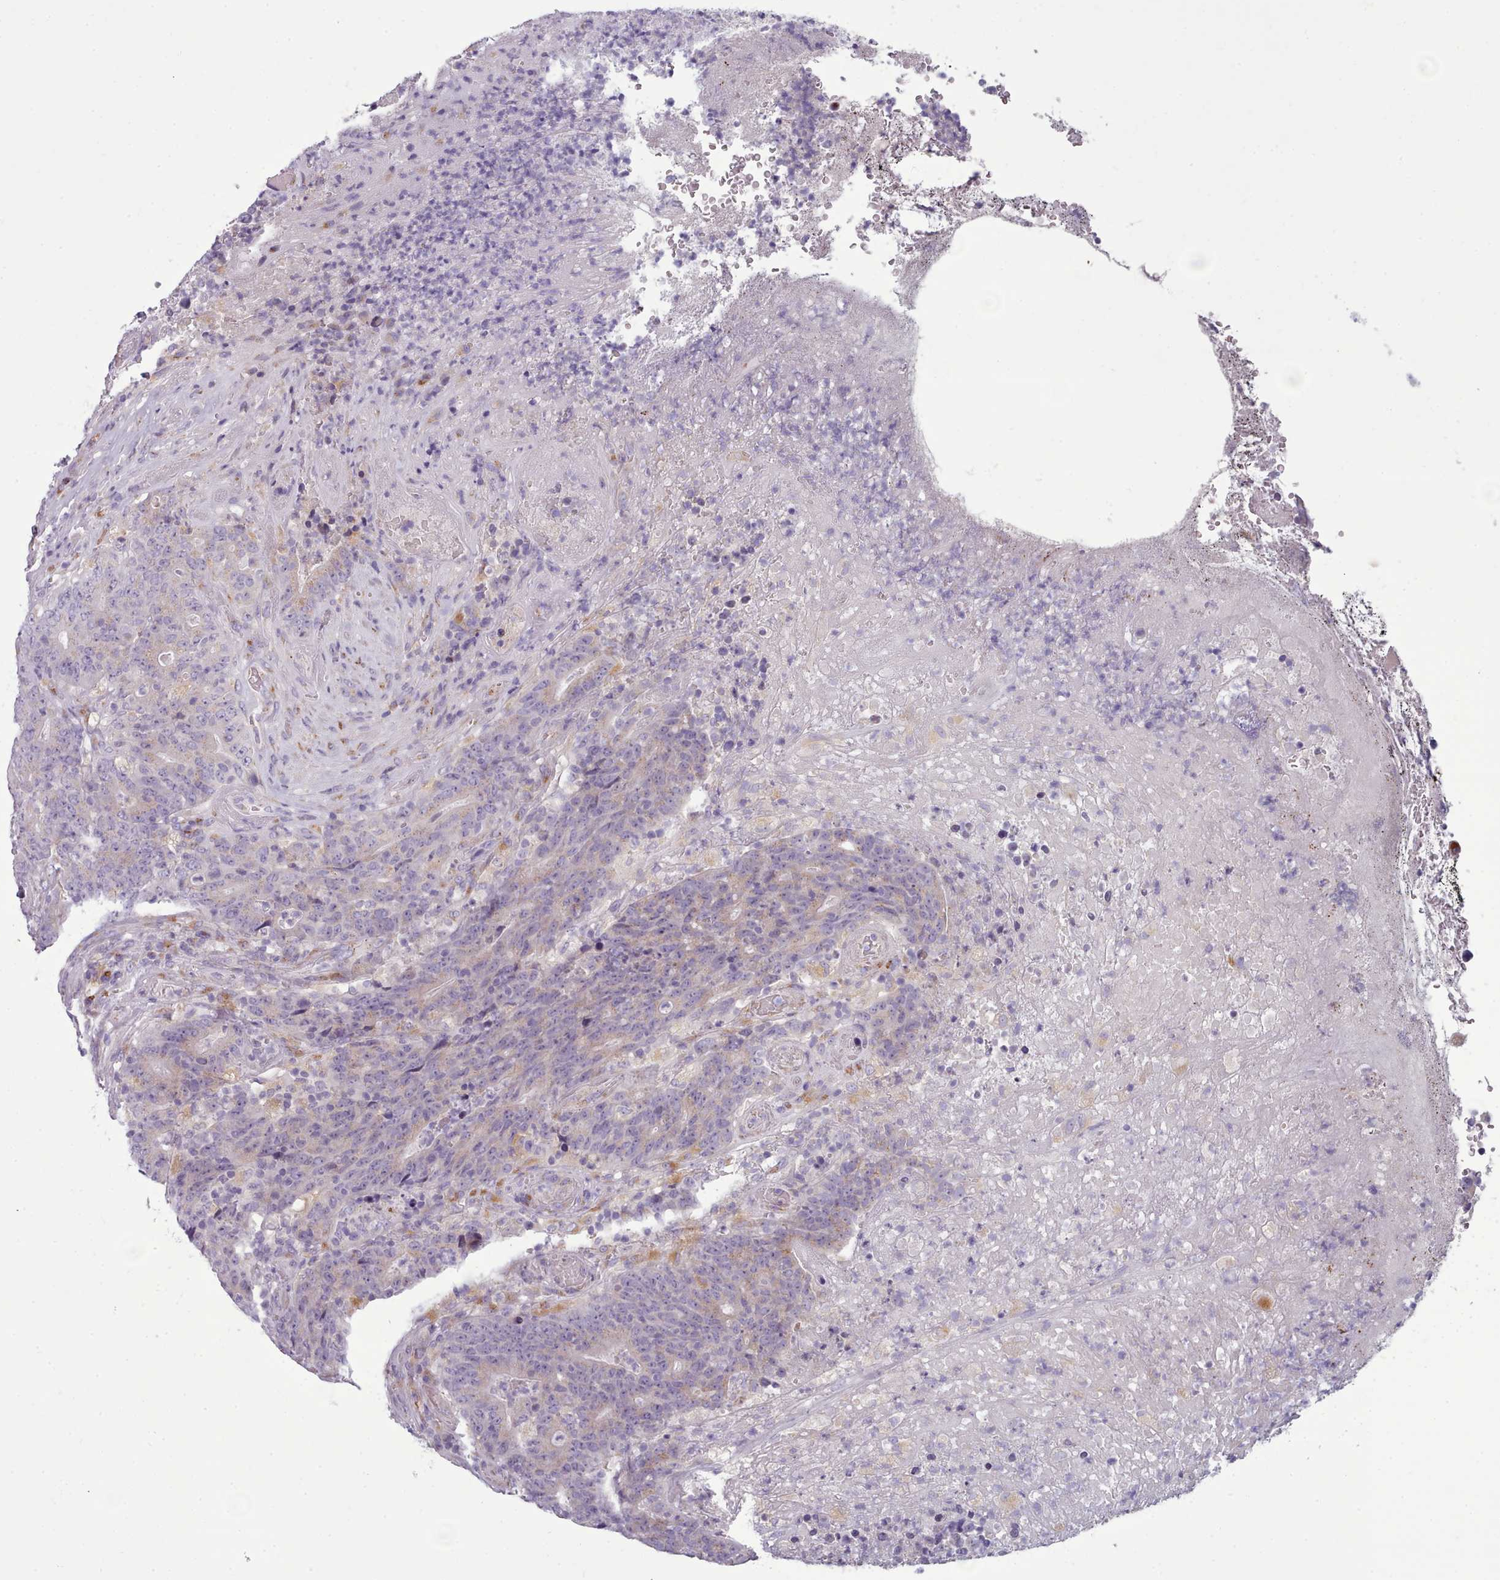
{"staining": {"intensity": "weak", "quantity": "<25%", "location": "cytoplasmic/membranous"}, "tissue": "colorectal cancer", "cell_type": "Tumor cells", "image_type": "cancer", "snomed": [{"axis": "morphology", "description": "Adenocarcinoma, NOS"}, {"axis": "topography", "description": "Colon"}], "caption": "Human adenocarcinoma (colorectal) stained for a protein using immunohistochemistry reveals no expression in tumor cells.", "gene": "MYRFL", "patient": {"sex": "female", "age": 75}}